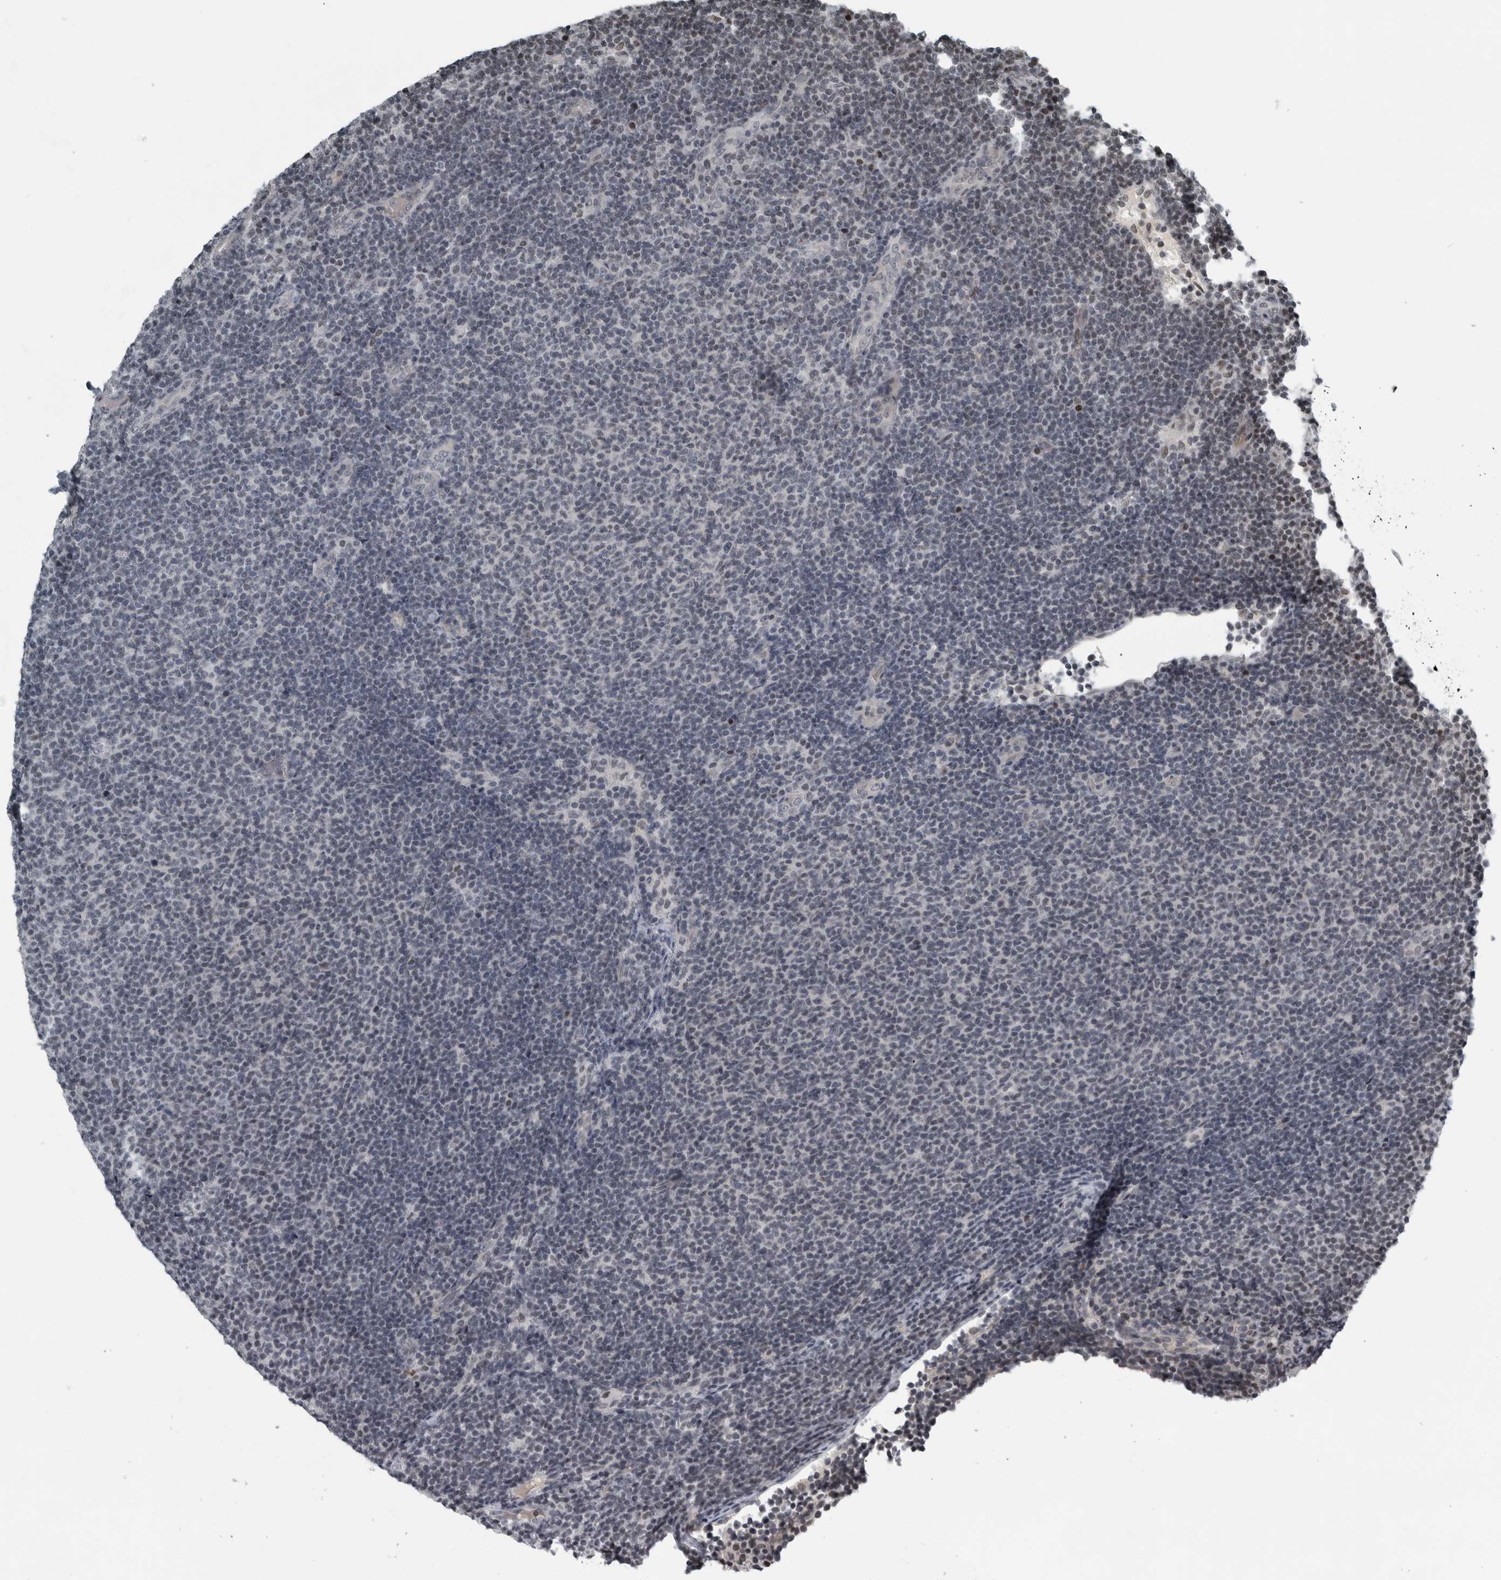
{"staining": {"intensity": "negative", "quantity": "none", "location": "none"}, "tissue": "lymphoma", "cell_type": "Tumor cells", "image_type": "cancer", "snomed": [{"axis": "morphology", "description": "Malignant lymphoma, non-Hodgkin's type, Low grade"}, {"axis": "topography", "description": "Lymph node"}], "caption": "High power microscopy histopathology image of an immunohistochemistry (IHC) histopathology image of low-grade malignant lymphoma, non-Hodgkin's type, revealing no significant expression in tumor cells.", "gene": "UNC50", "patient": {"sex": "male", "age": 66}}